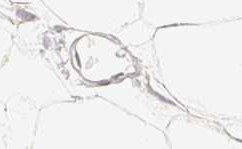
{"staining": {"intensity": "negative", "quantity": "none", "location": "none"}, "tissue": "adipose tissue", "cell_type": "Adipocytes", "image_type": "normal", "snomed": [{"axis": "morphology", "description": "Normal tissue, NOS"}, {"axis": "topography", "description": "Breast"}, {"axis": "topography", "description": "Soft tissue"}], "caption": "IHC image of benign adipose tissue: adipose tissue stained with DAB (3,3'-diaminobenzidine) displays no significant protein positivity in adipocytes.", "gene": "PADI4", "patient": {"sex": "female", "age": 75}}